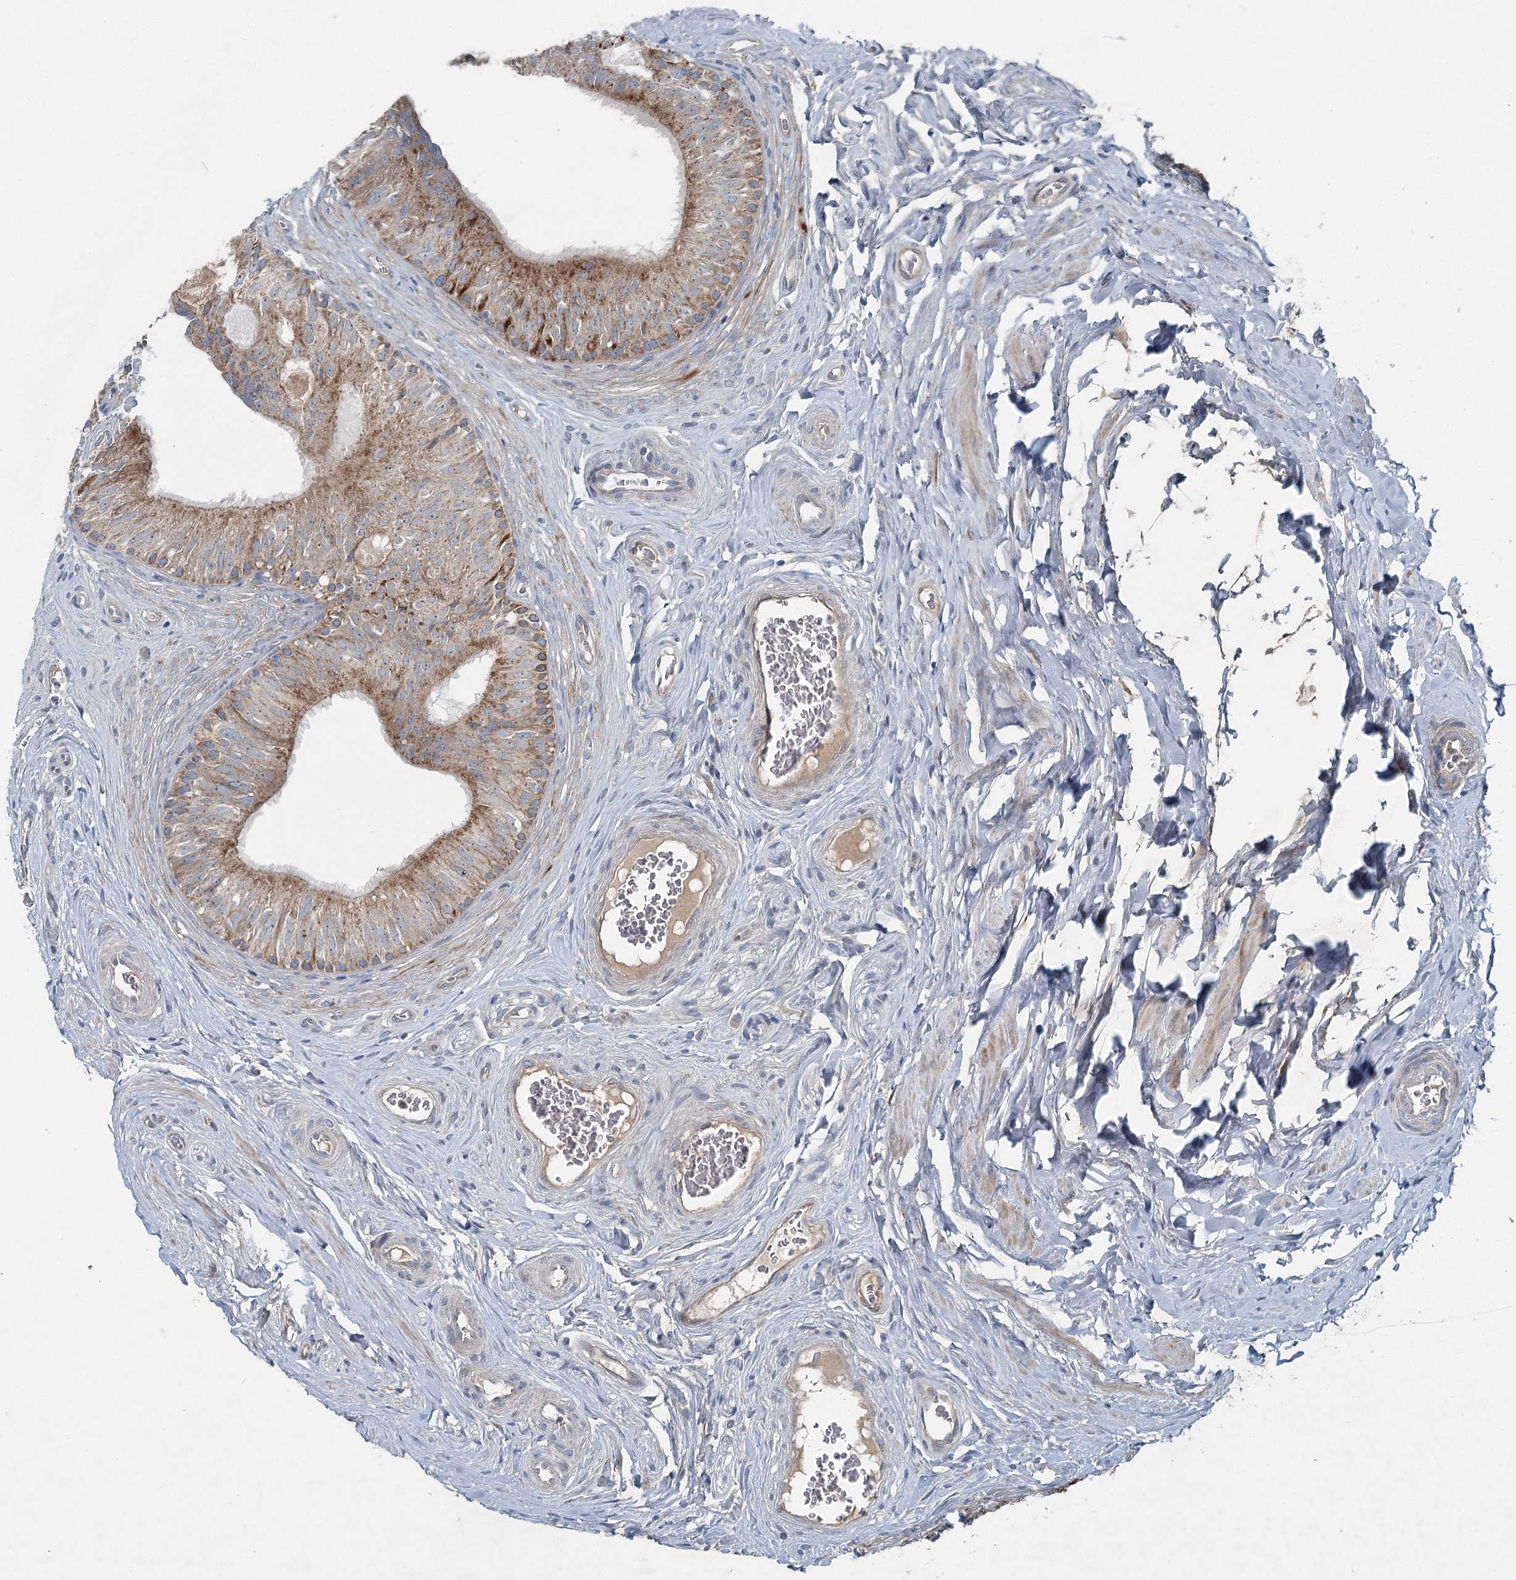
{"staining": {"intensity": "moderate", "quantity": ">75%", "location": "cytoplasmic/membranous"}, "tissue": "epididymis", "cell_type": "Glandular cells", "image_type": "normal", "snomed": [{"axis": "morphology", "description": "Normal tissue, NOS"}, {"axis": "topography", "description": "Epididymis"}], "caption": "Brown immunohistochemical staining in benign epididymis displays moderate cytoplasmic/membranous positivity in about >75% of glandular cells.", "gene": "CHCHD5", "patient": {"sex": "male", "age": 46}}